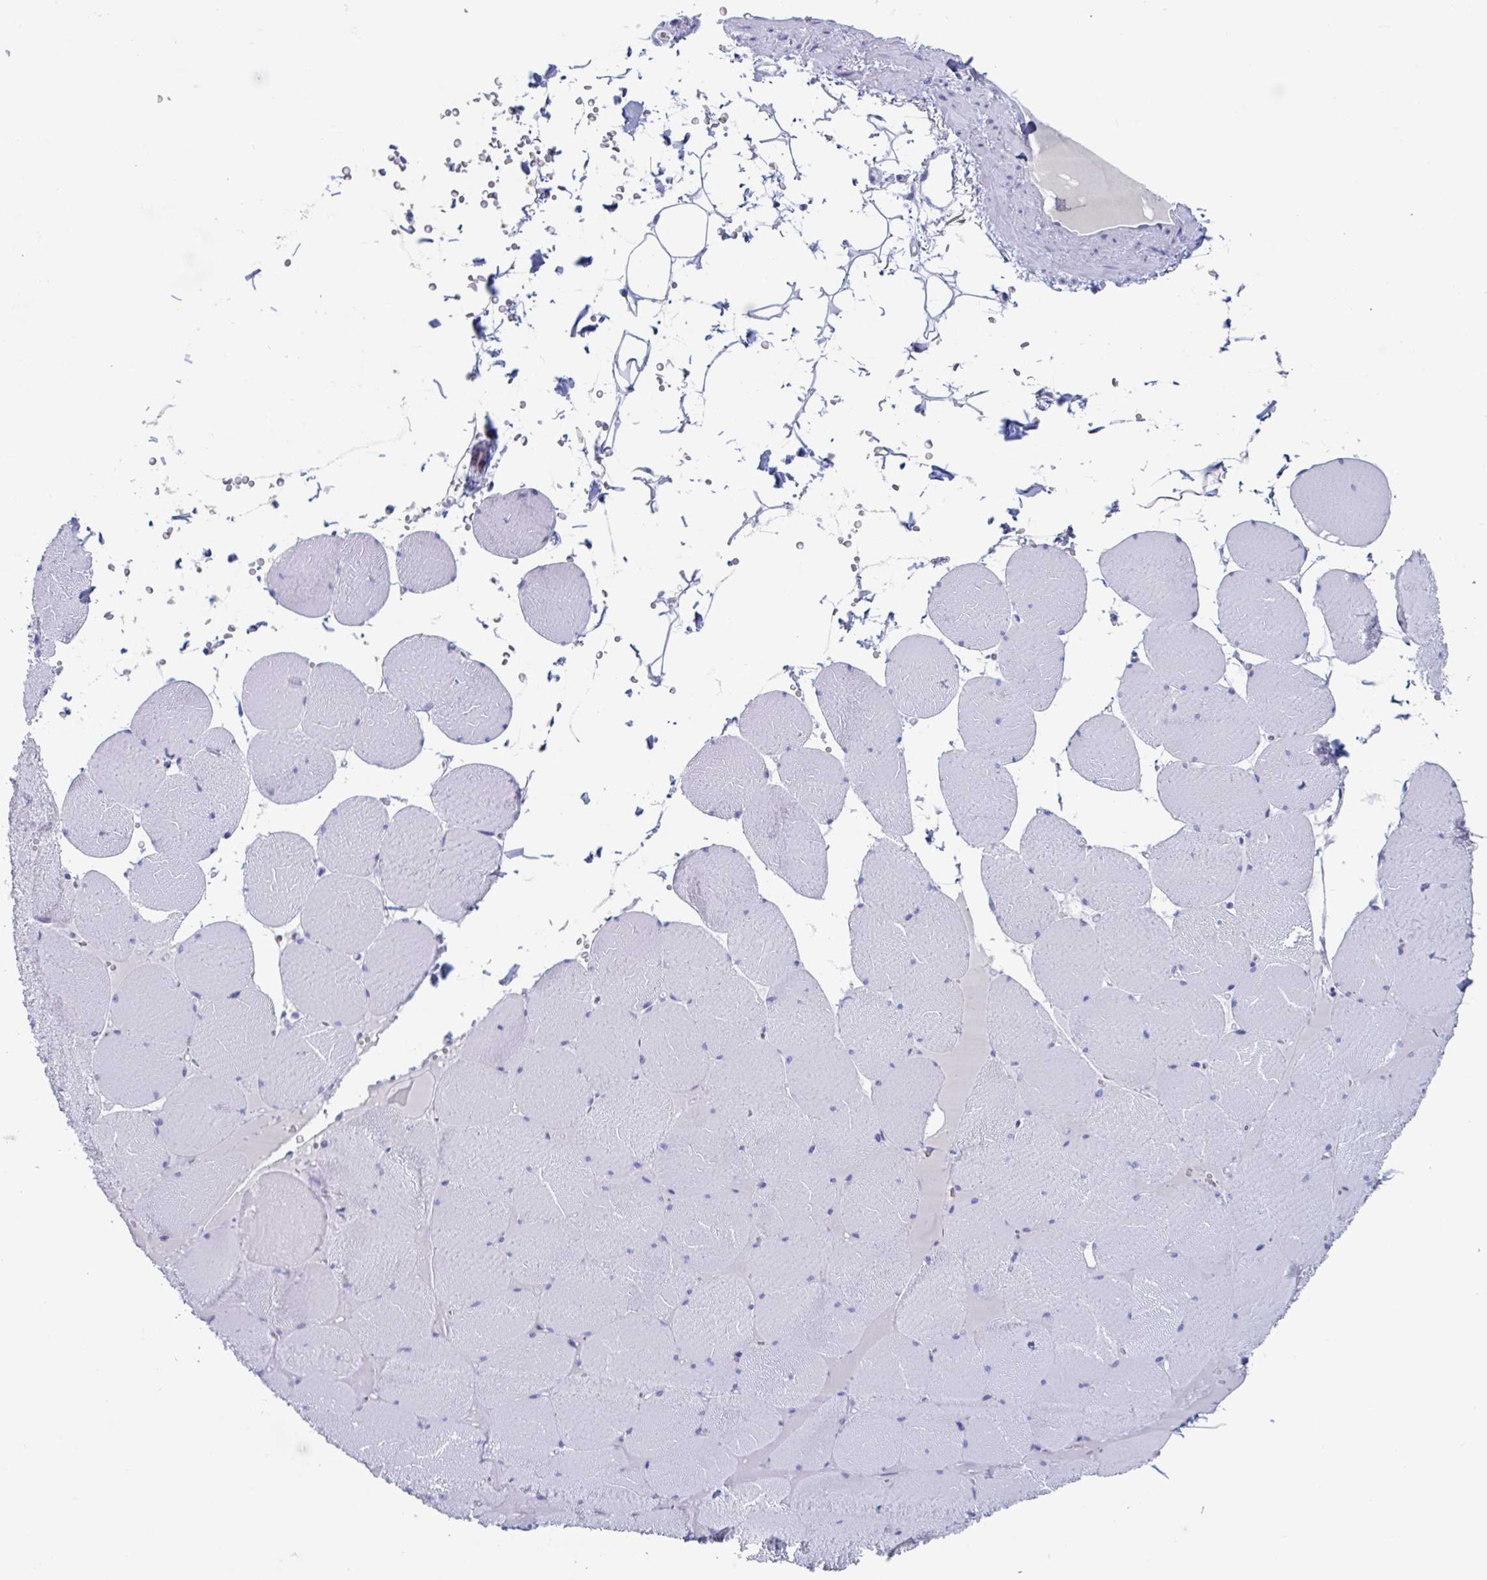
{"staining": {"intensity": "negative", "quantity": "none", "location": "none"}, "tissue": "skeletal muscle", "cell_type": "Myocytes", "image_type": "normal", "snomed": [{"axis": "morphology", "description": "Normal tissue, NOS"}, {"axis": "topography", "description": "Skeletal muscle"}, {"axis": "topography", "description": "Head-Neck"}], "caption": "Myocytes show no significant positivity in normal skeletal muscle. (DAB (3,3'-diaminobenzidine) immunohistochemistry with hematoxylin counter stain).", "gene": "DPEP3", "patient": {"sex": "male", "age": 66}}